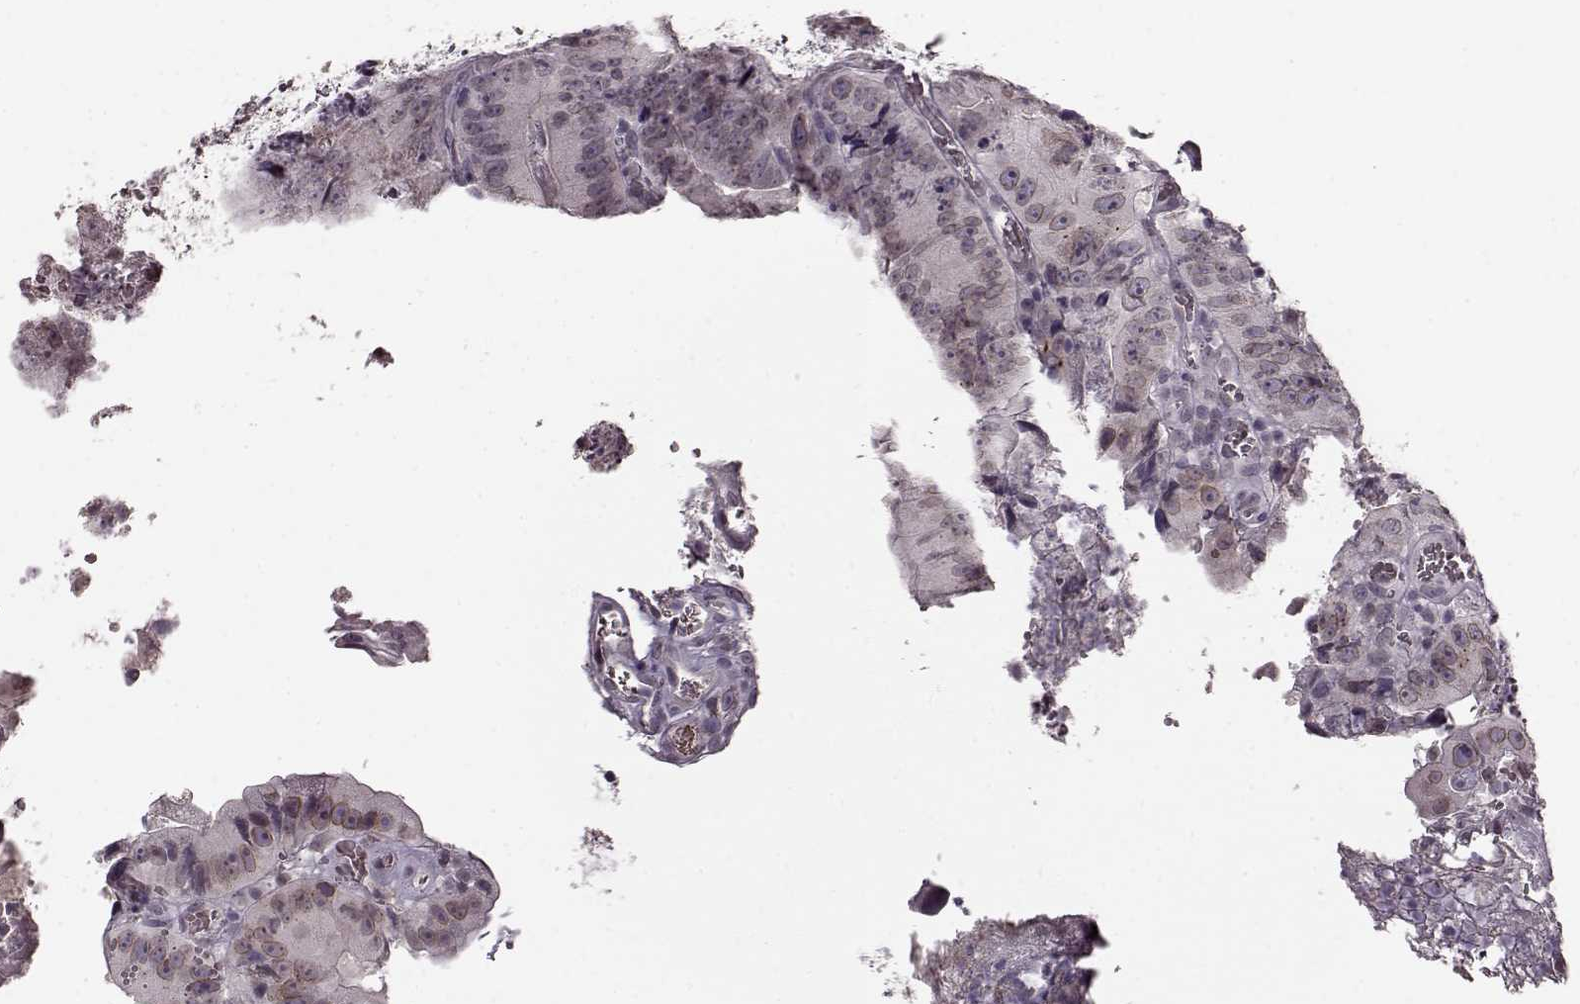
{"staining": {"intensity": "negative", "quantity": "none", "location": "none"}, "tissue": "colorectal cancer", "cell_type": "Tumor cells", "image_type": "cancer", "snomed": [{"axis": "morphology", "description": "Adenocarcinoma, NOS"}, {"axis": "topography", "description": "Colon"}], "caption": "Image shows no significant protein expression in tumor cells of colorectal cancer. (DAB immunohistochemistry with hematoxylin counter stain).", "gene": "STX1B", "patient": {"sex": "female", "age": 86}}